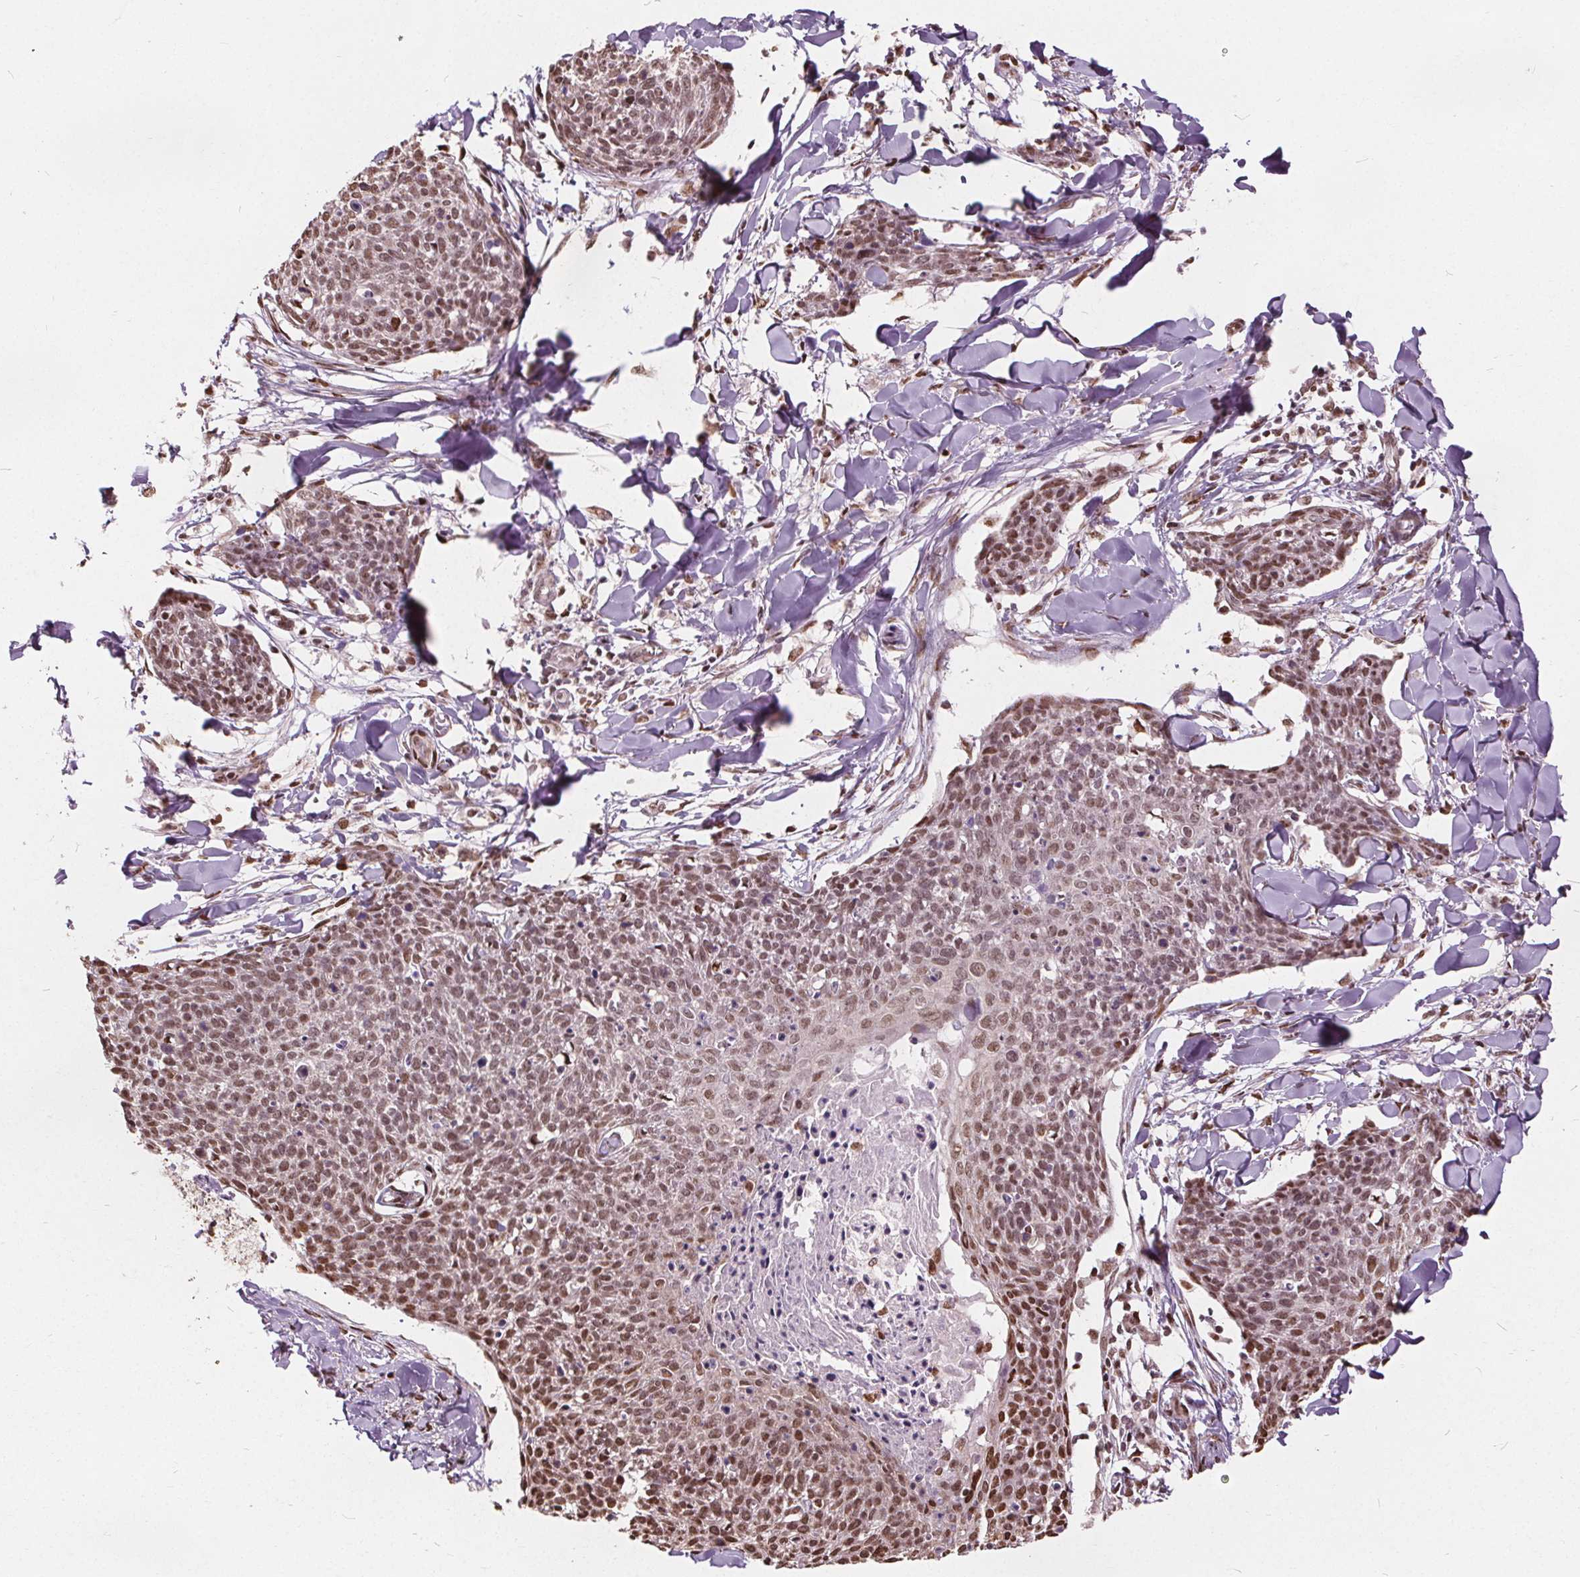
{"staining": {"intensity": "moderate", "quantity": ">75%", "location": "nuclear"}, "tissue": "skin cancer", "cell_type": "Tumor cells", "image_type": "cancer", "snomed": [{"axis": "morphology", "description": "Squamous cell carcinoma, NOS"}, {"axis": "topography", "description": "Skin"}, {"axis": "topography", "description": "Vulva"}], "caption": "Skin cancer (squamous cell carcinoma) stained with DAB IHC exhibits medium levels of moderate nuclear expression in approximately >75% of tumor cells. The staining was performed using DAB to visualize the protein expression in brown, while the nuclei were stained in blue with hematoxylin (Magnification: 20x).", "gene": "ISLR2", "patient": {"sex": "female", "age": 75}}